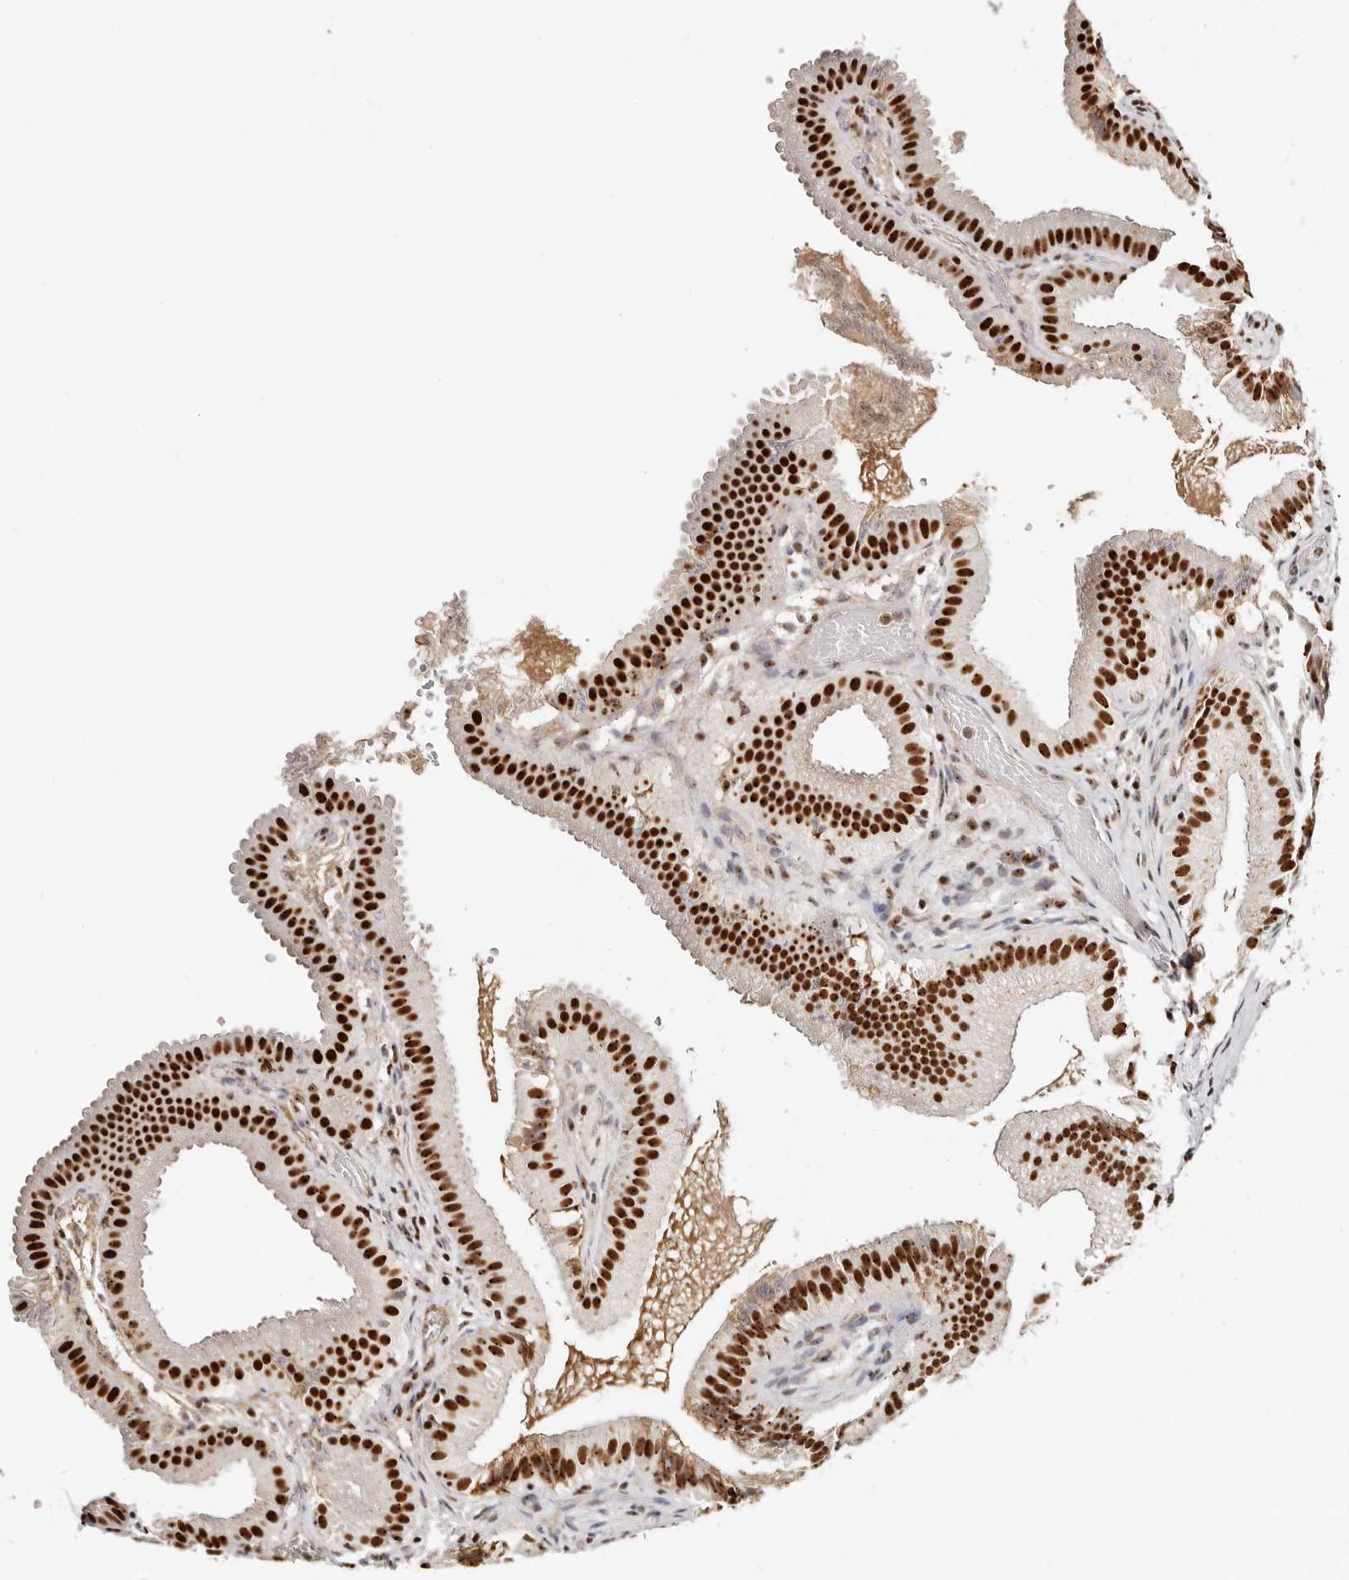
{"staining": {"intensity": "strong", "quantity": ">75%", "location": "nuclear"}, "tissue": "gallbladder", "cell_type": "Glandular cells", "image_type": "normal", "snomed": [{"axis": "morphology", "description": "Normal tissue, NOS"}, {"axis": "topography", "description": "Gallbladder"}], "caption": "Immunohistochemical staining of benign human gallbladder displays high levels of strong nuclear positivity in about >75% of glandular cells. Ihc stains the protein in brown and the nuclei are stained blue.", "gene": "IQGAP3", "patient": {"sex": "female", "age": 30}}